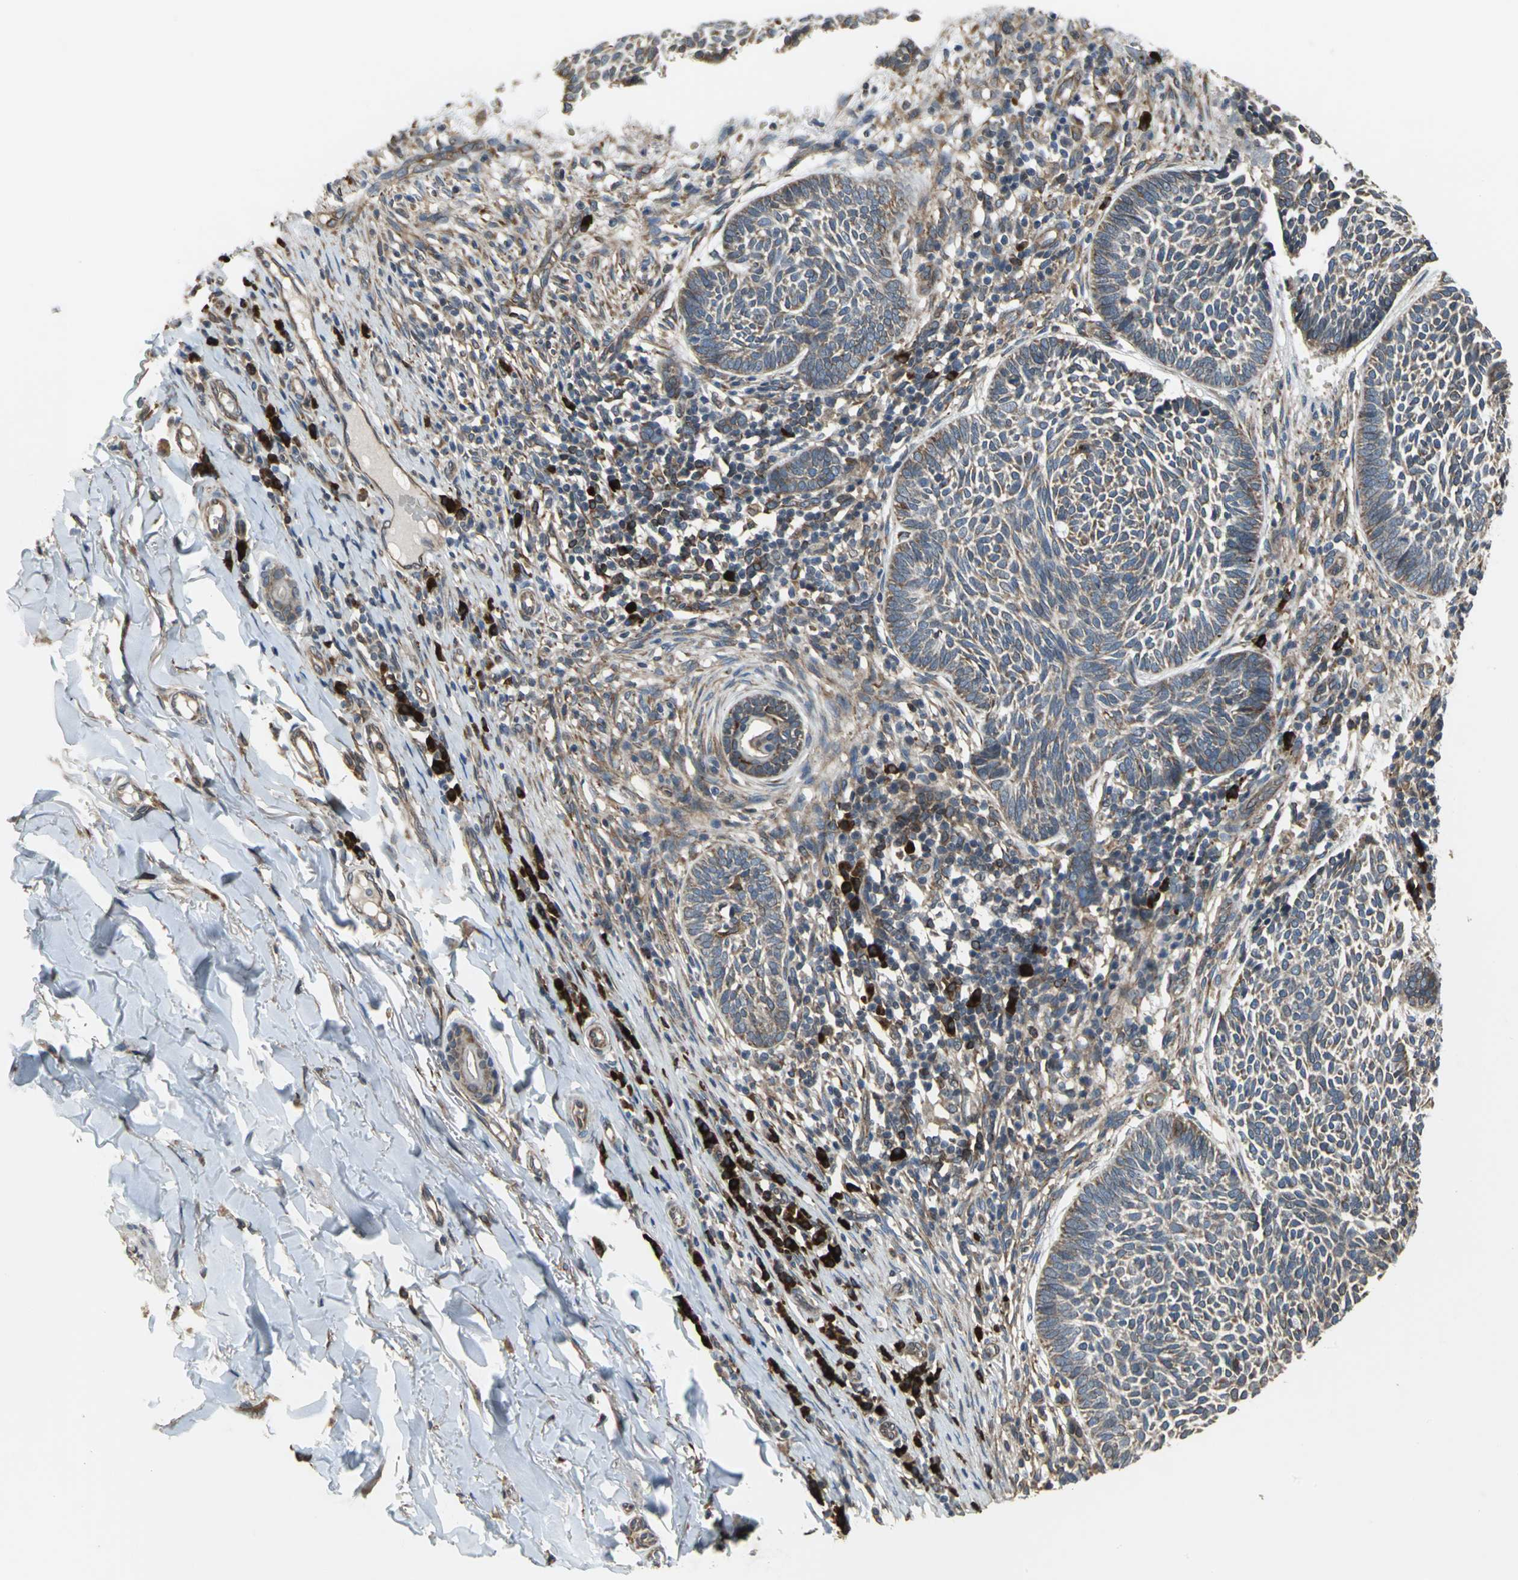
{"staining": {"intensity": "weak", "quantity": "25%-75%", "location": "cytoplasmic/membranous"}, "tissue": "skin cancer", "cell_type": "Tumor cells", "image_type": "cancer", "snomed": [{"axis": "morphology", "description": "Normal tissue, NOS"}, {"axis": "morphology", "description": "Basal cell carcinoma"}, {"axis": "topography", "description": "Skin"}], "caption": "Skin cancer tissue exhibits weak cytoplasmic/membranous staining in about 25%-75% of tumor cells", "gene": "SYVN1", "patient": {"sex": "male", "age": 87}}